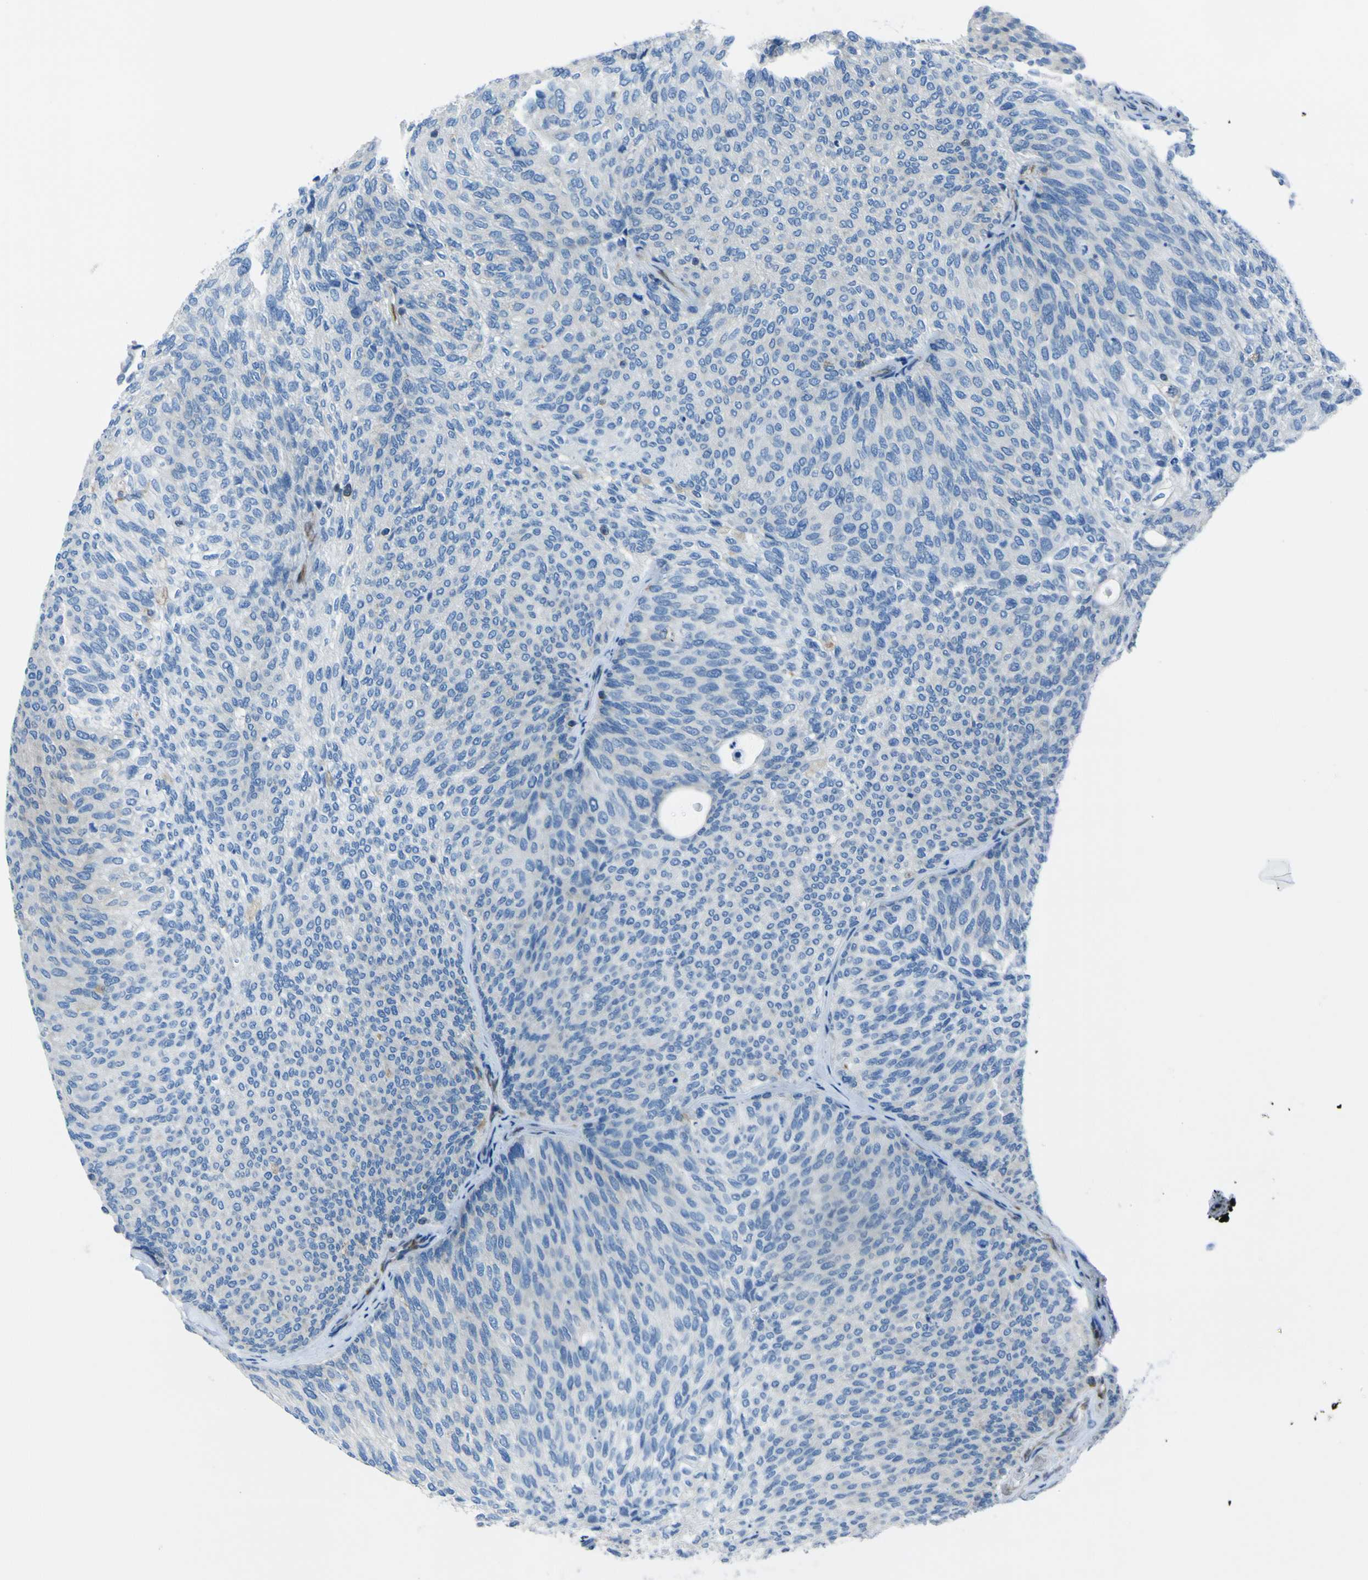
{"staining": {"intensity": "negative", "quantity": "none", "location": "none"}, "tissue": "urothelial cancer", "cell_type": "Tumor cells", "image_type": "cancer", "snomed": [{"axis": "morphology", "description": "Urothelial carcinoma, Low grade"}, {"axis": "topography", "description": "Urinary bladder"}], "caption": "Tumor cells are negative for protein expression in human urothelial cancer.", "gene": "STIM1", "patient": {"sex": "female", "age": 79}}